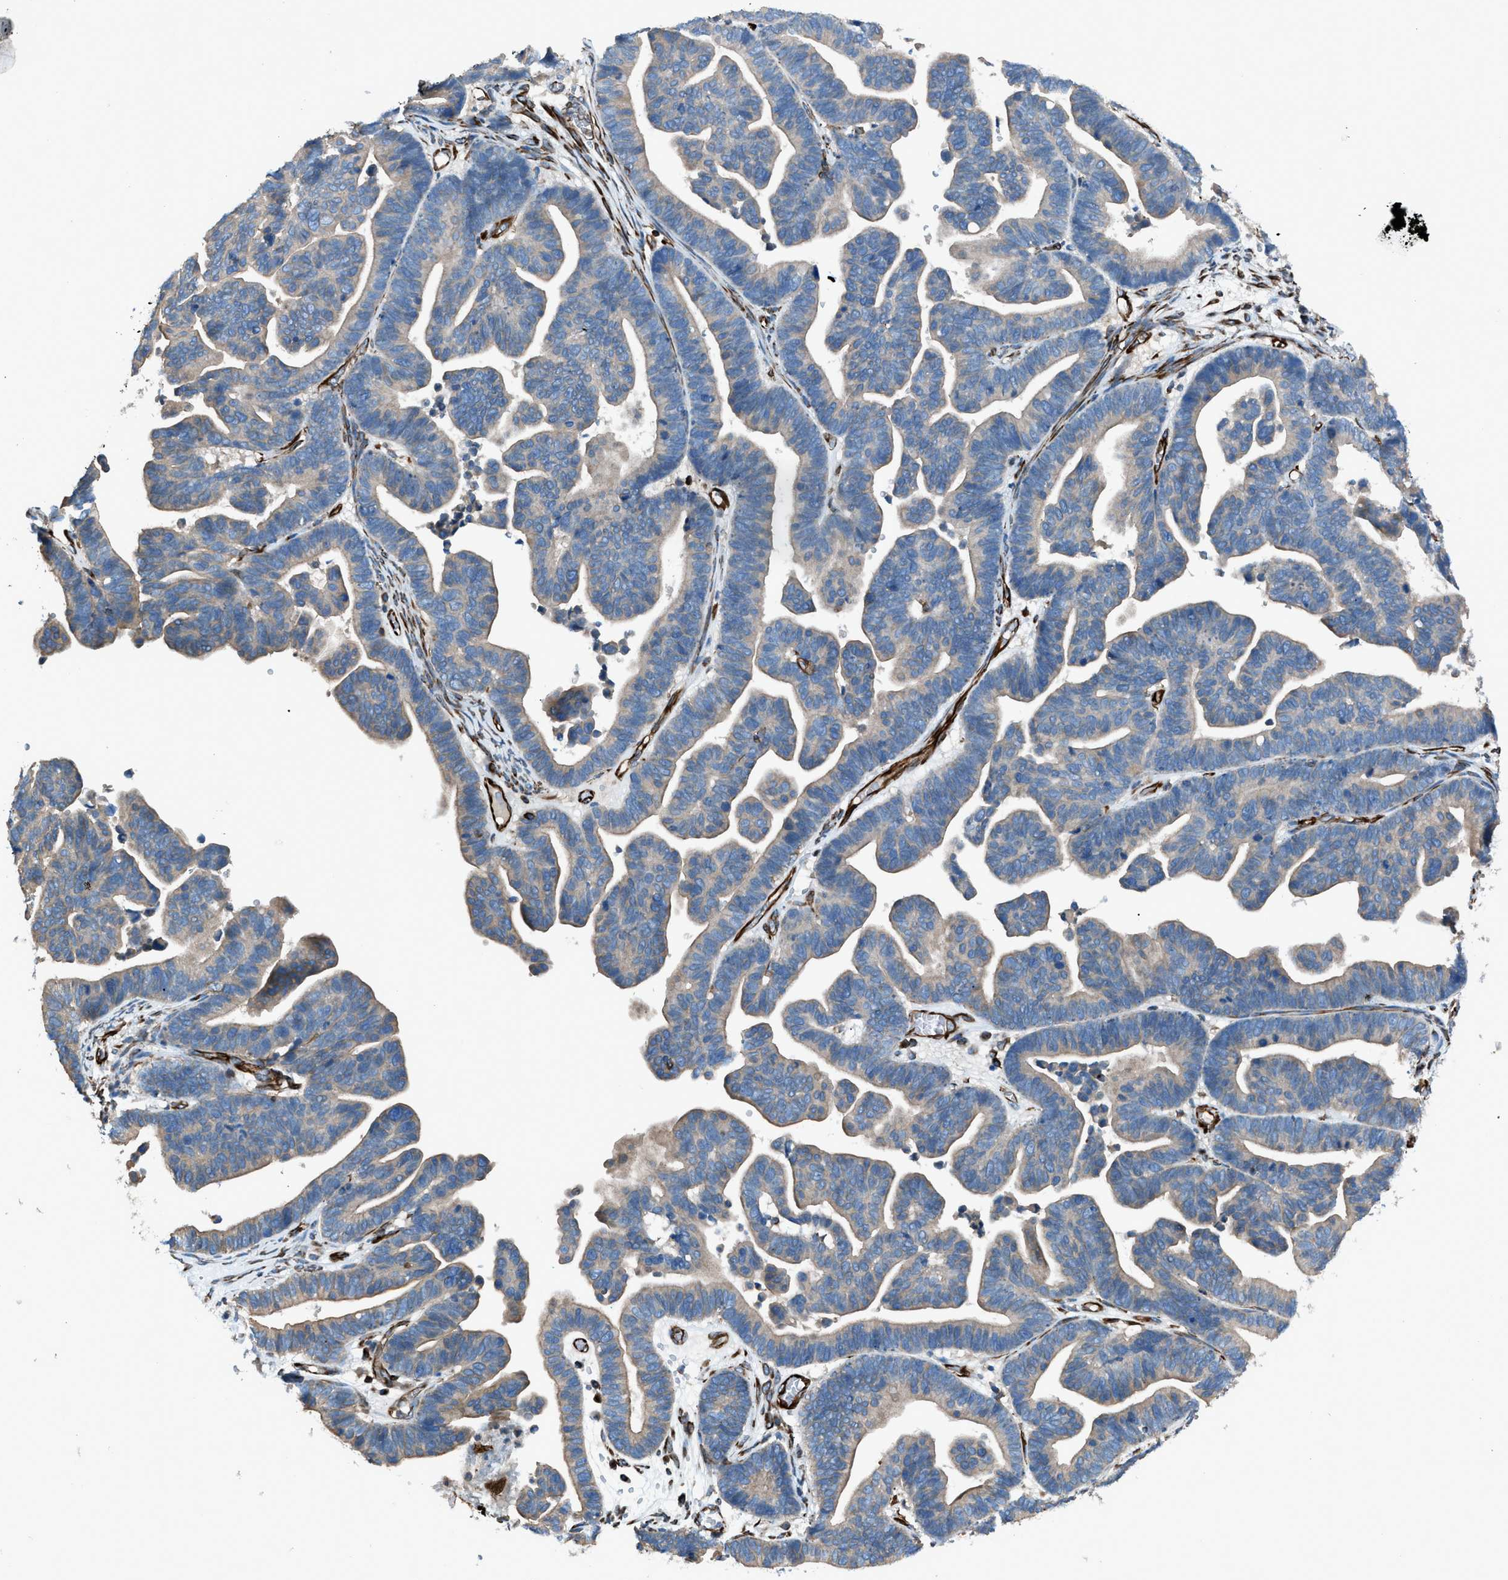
{"staining": {"intensity": "weak", "quantity": ">75%", "location": "cytoplasmic/membranous"}, "tissue": "ovarian cancer", "cell_type": "Tumor cells", "image_type": "cancer", "snomed": [{"axis": "morphology", "description": "Cystadenocarcinoma, serous, NOS"}, {"axis": "topography", "description": "Ovary"}], "caption": "A brown stain shows weak cytoplasmic/membranous positivity of a protein in human ovarian cancer tumor cells.", "gene": "CABP7", "patient": {"sex": "female", "age": 56}}